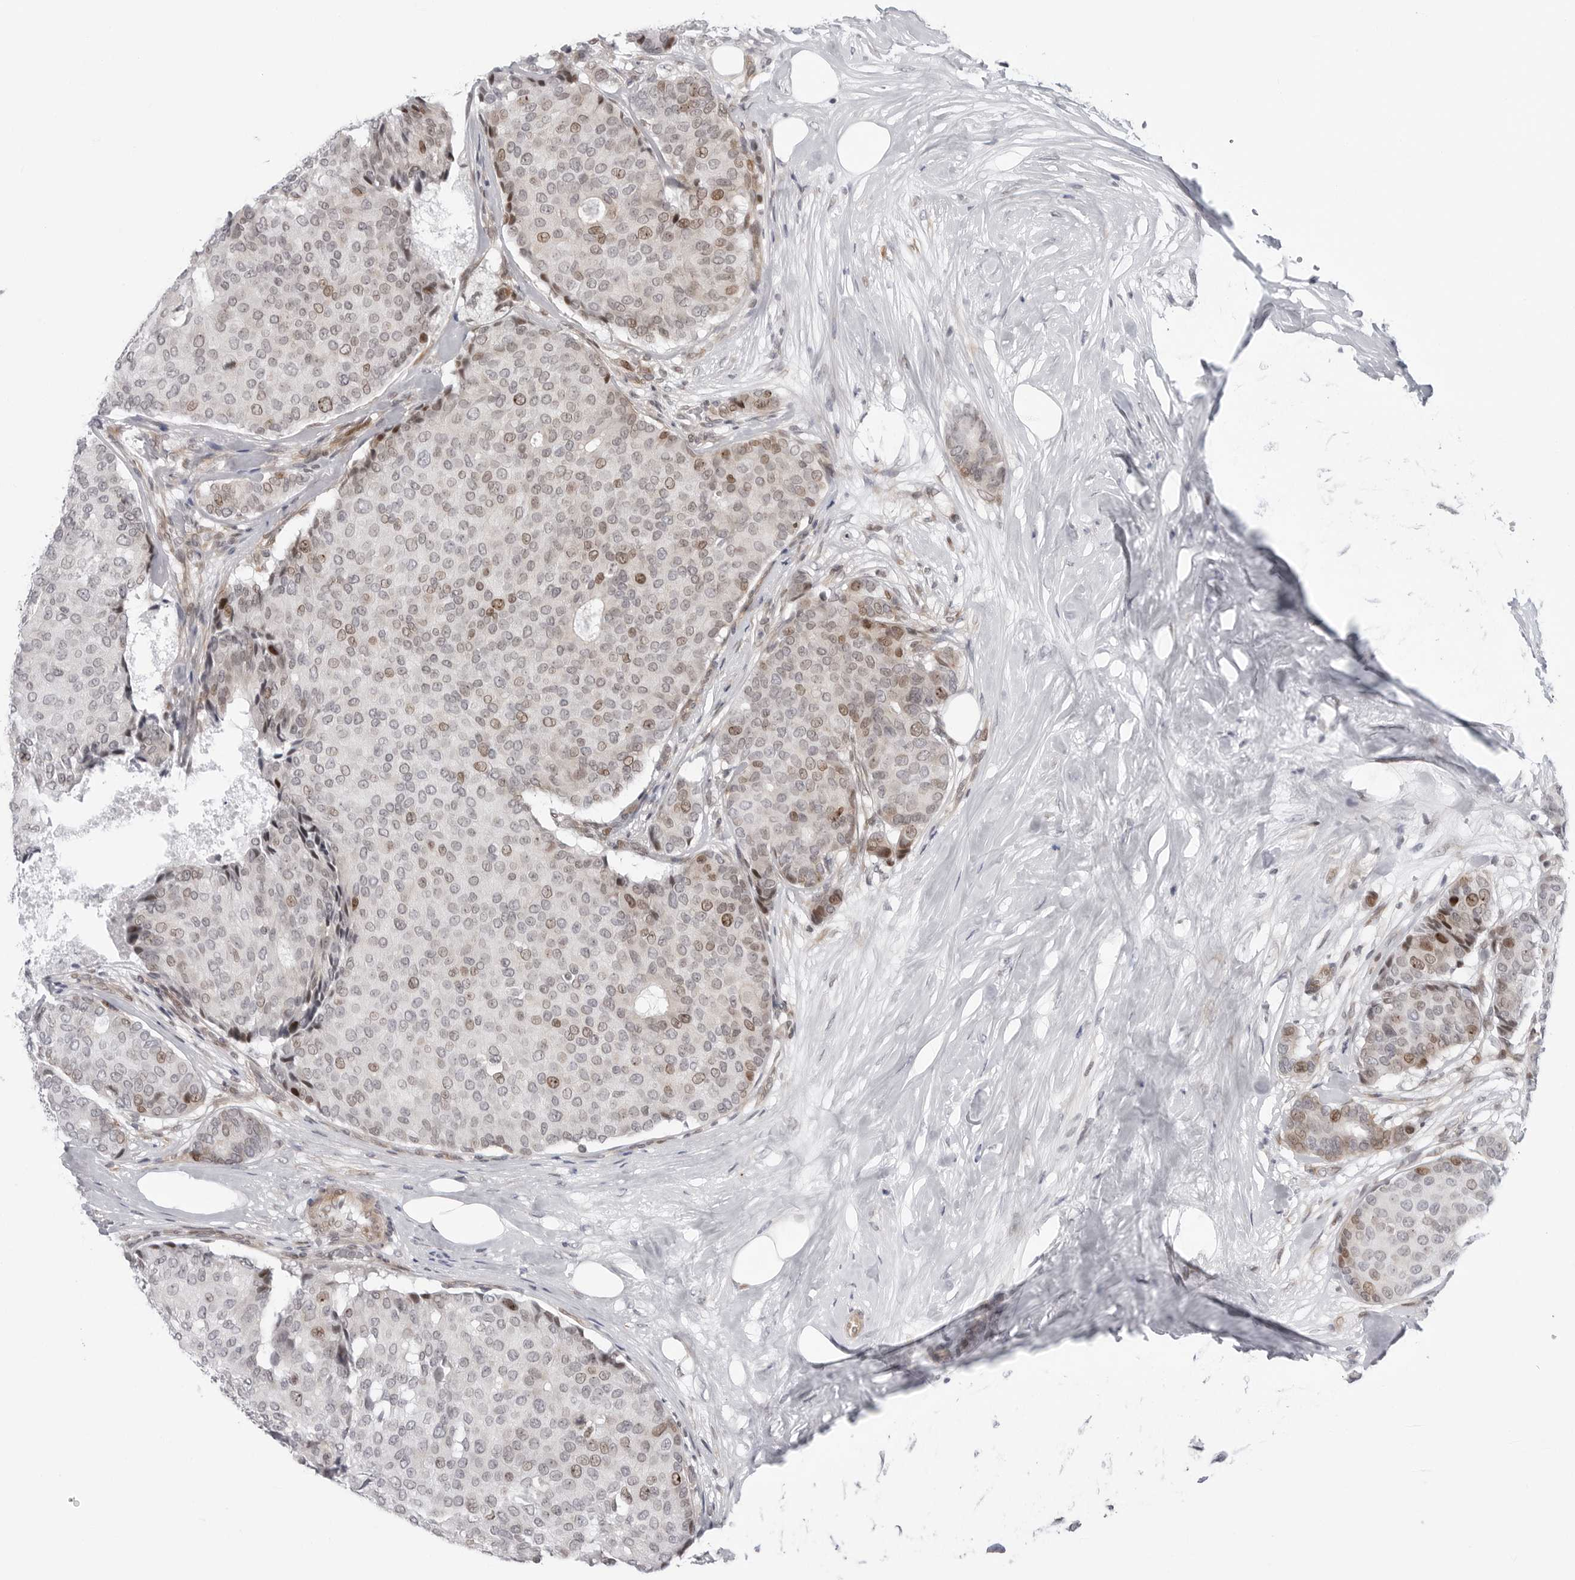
{"staining": {"intensity": "moderate", "quantity": "25%-75%", "location": "nuclear"}, "tissue": "breast cancer", "cell_type": "Tumor cells", "image_type": "cancer", "snomed": [{"axis": "morphology", "description": "Duct carcinoma"}, {"axis": "topography", "description": "Breast"}], "caption": "There is medium levels of moderate nuclear staining in tumor cells of breast cancer, as demonstrated by immunohistochemical staining (brown color).", "gene": "FAM135B", "patient": {"sex": "female", "age": 75}}